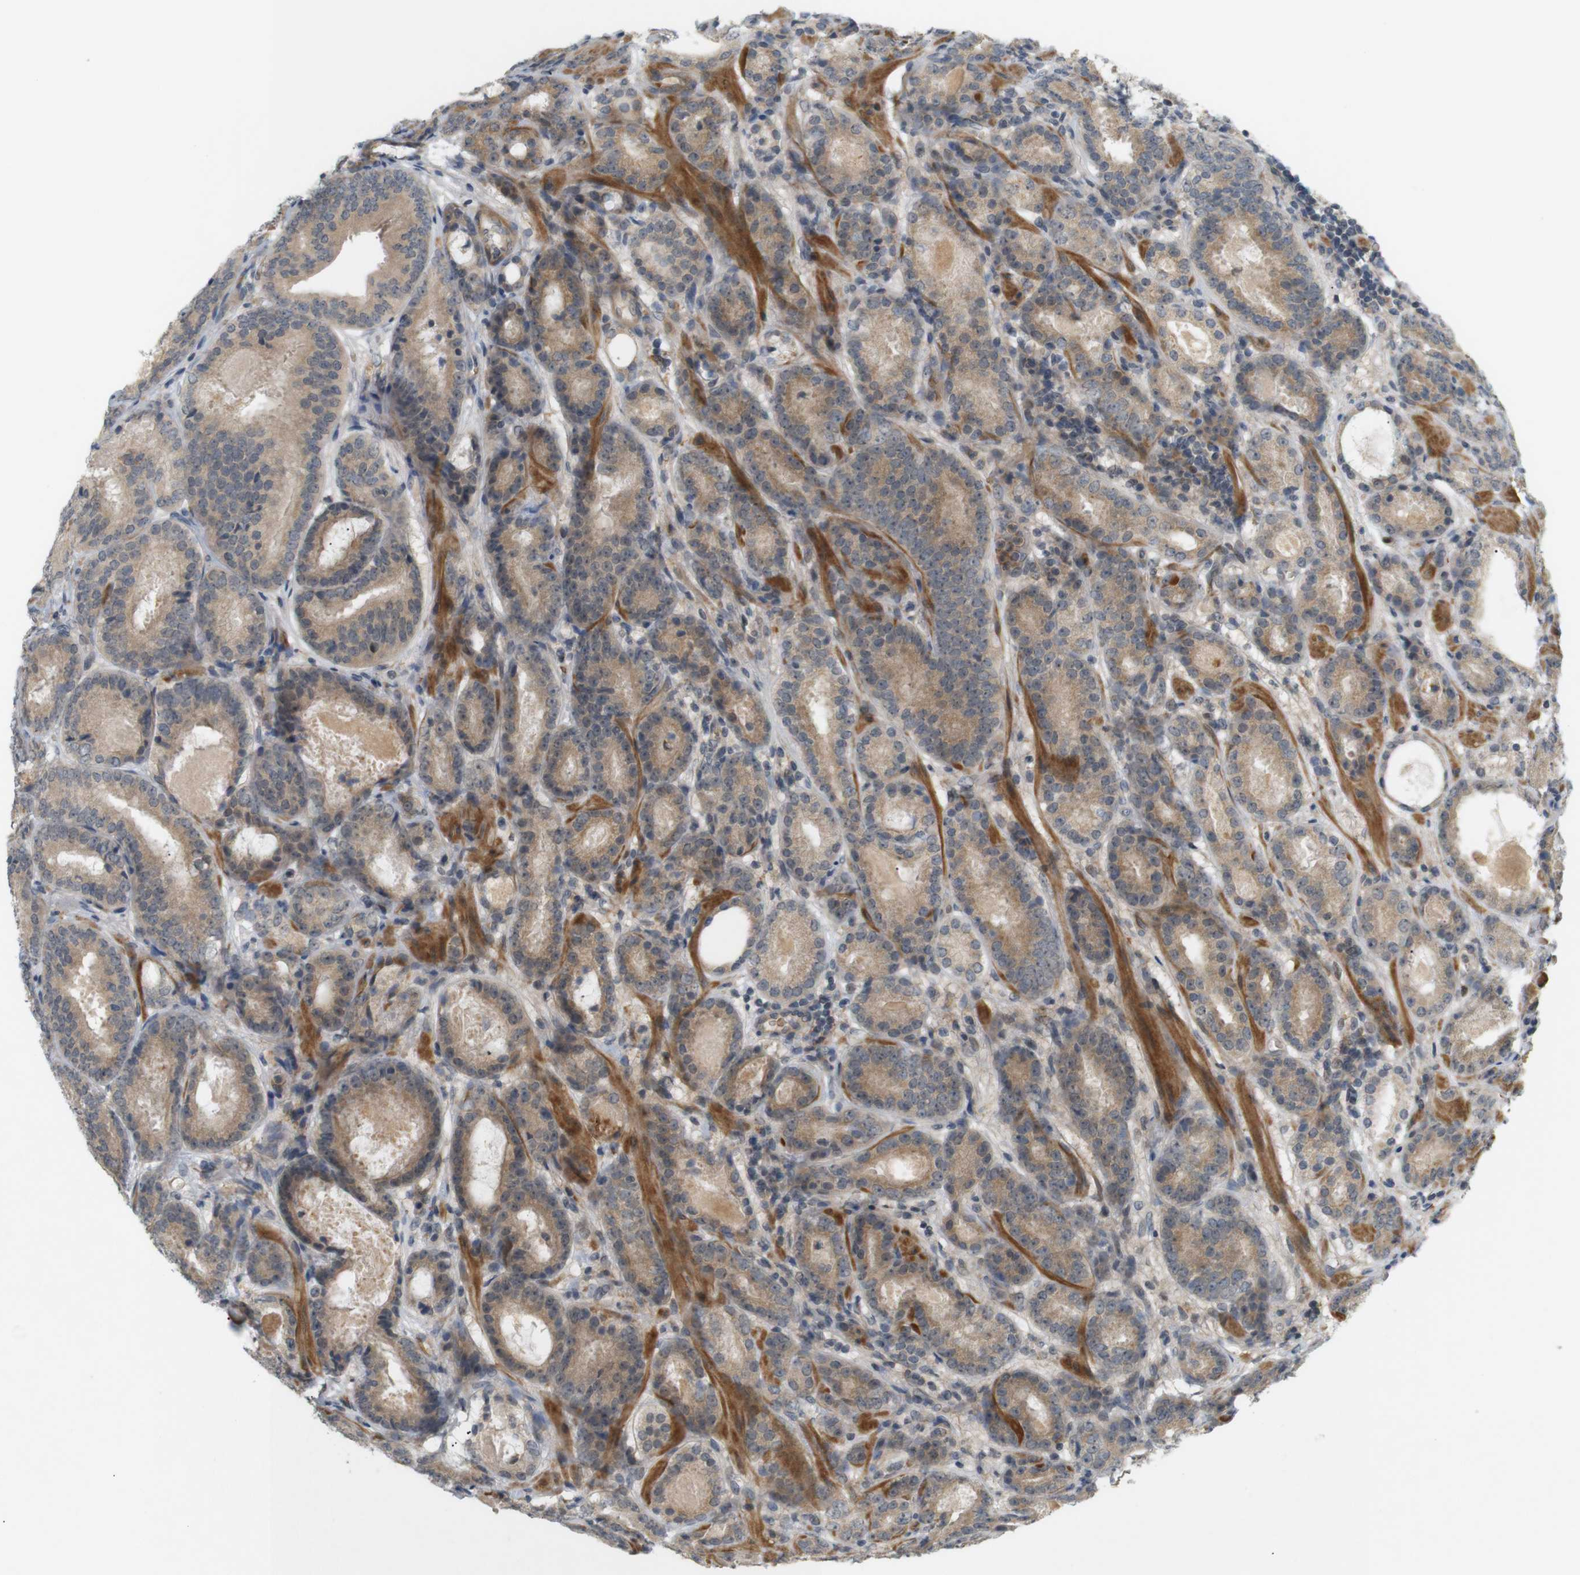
{"staining": {"intensity": "weak", "quantity": ">75%", "location": "cytoplasmic/membranous"}, "tissue": "prostate cancer", "cell_type": "Tumor cells", "image_type": "cancer", "snomed": [{"axis": "morphology", "description": "Adenocarcinoma, Low grade"}, {"axis": "topography", "description": "Prostate"}], "caption": "Immunohistochemical staining of human prostate low-grade adenocarcinoma shows weak cytoplasmic/membranous protein staining in about >75% of tumor cells.", "gene": "SOCS6", "patient": {"sex": "male", "age": 69}}